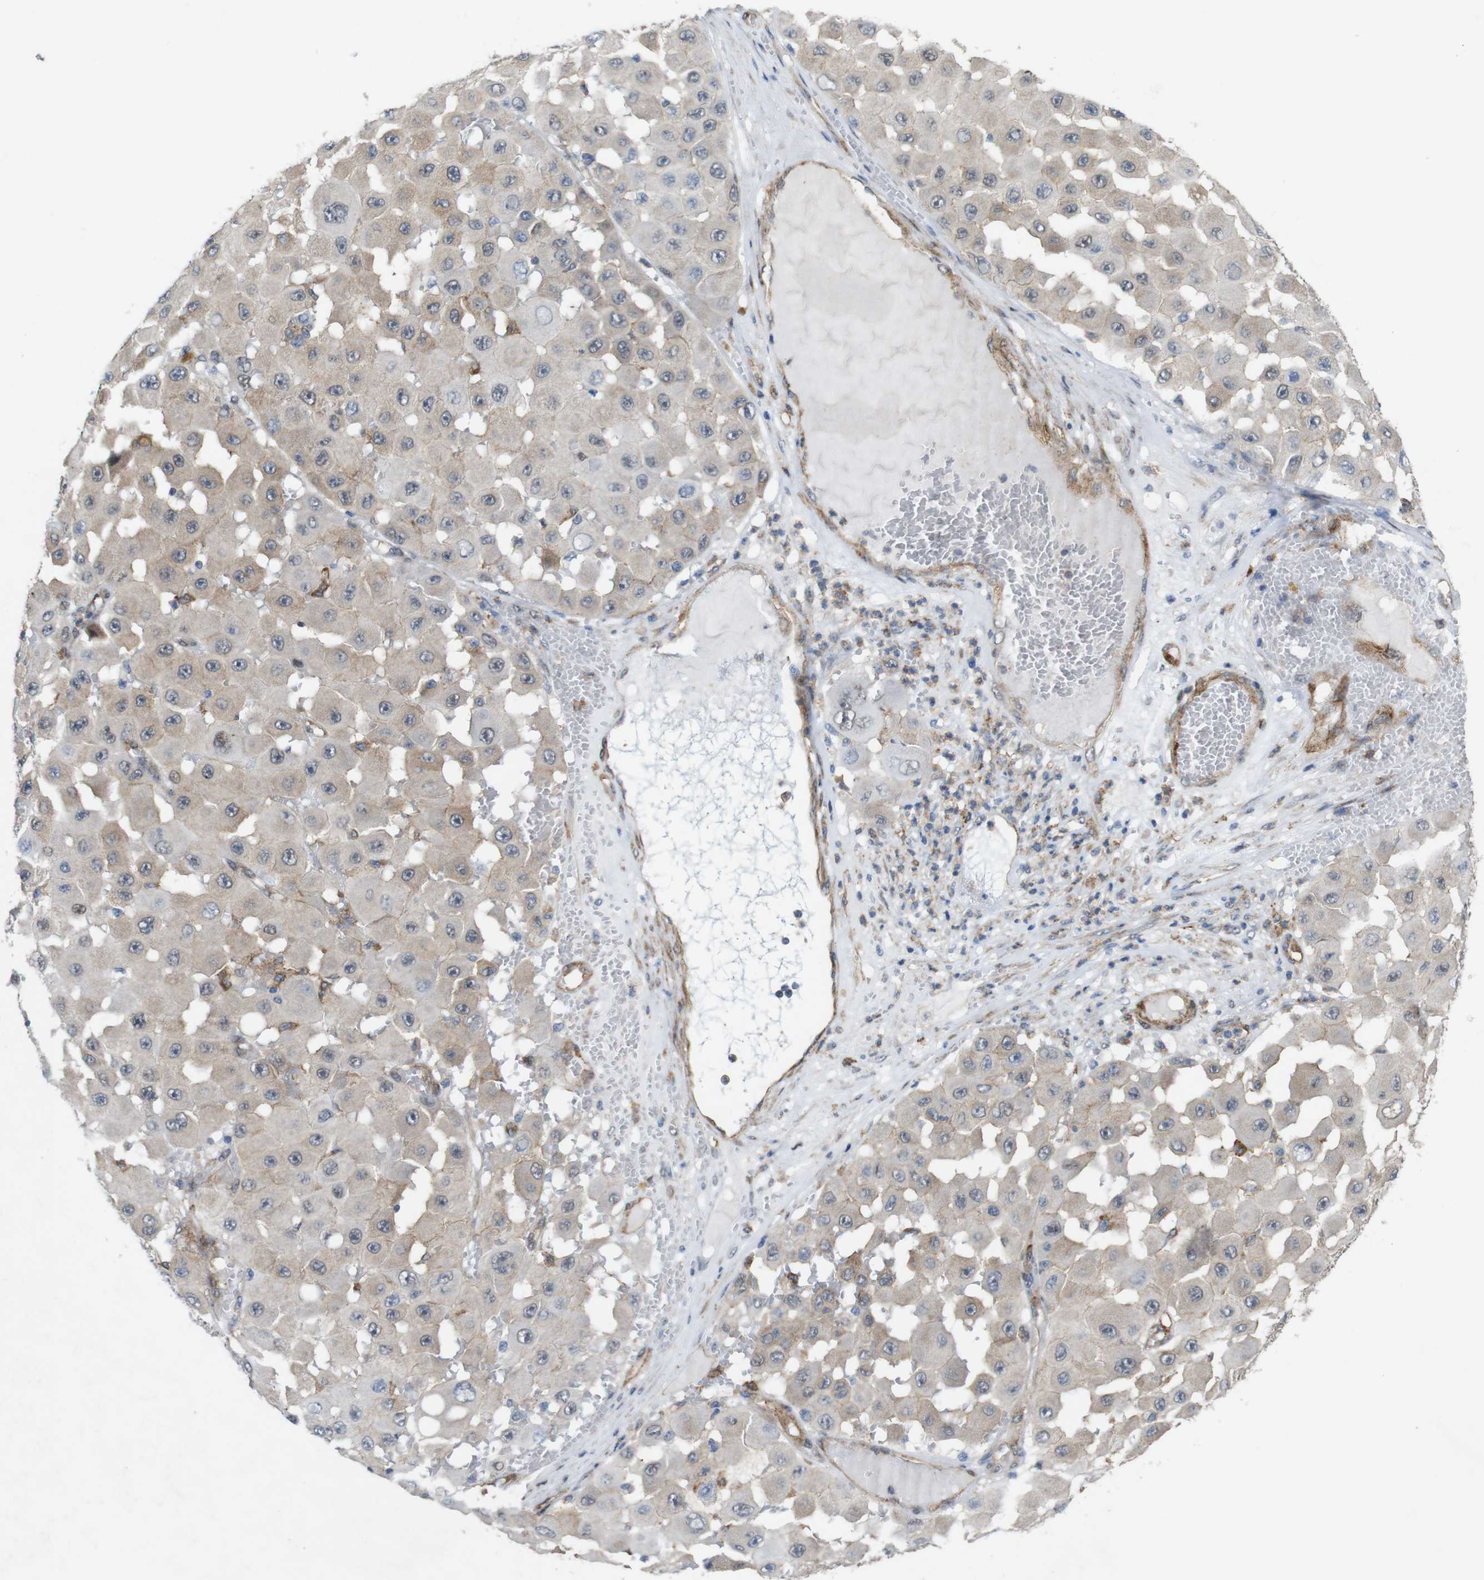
{"staining": {"intensity": "weak", "quantity": "25%-75%", "location": "cytoplasmic/membranous"}, "tissue": "melanoma", "cell_type": "Tumor cells", "image_type": "cancer", "snomed": [{"axis": "morphology", "description": "Malignant melanoma, NOS"}, {"axis": "topography", "description": "Skin"}], "caption": "Melanoma stained with immunohistochemistry displays weak cytoplasmic/membranous expression in about 25%-75% of tumor cells. (Brightfield microscopy of DAB IHC at high magnification).", "gene": "PTGER4", "patient": {"sex": "female", "age": 81}}